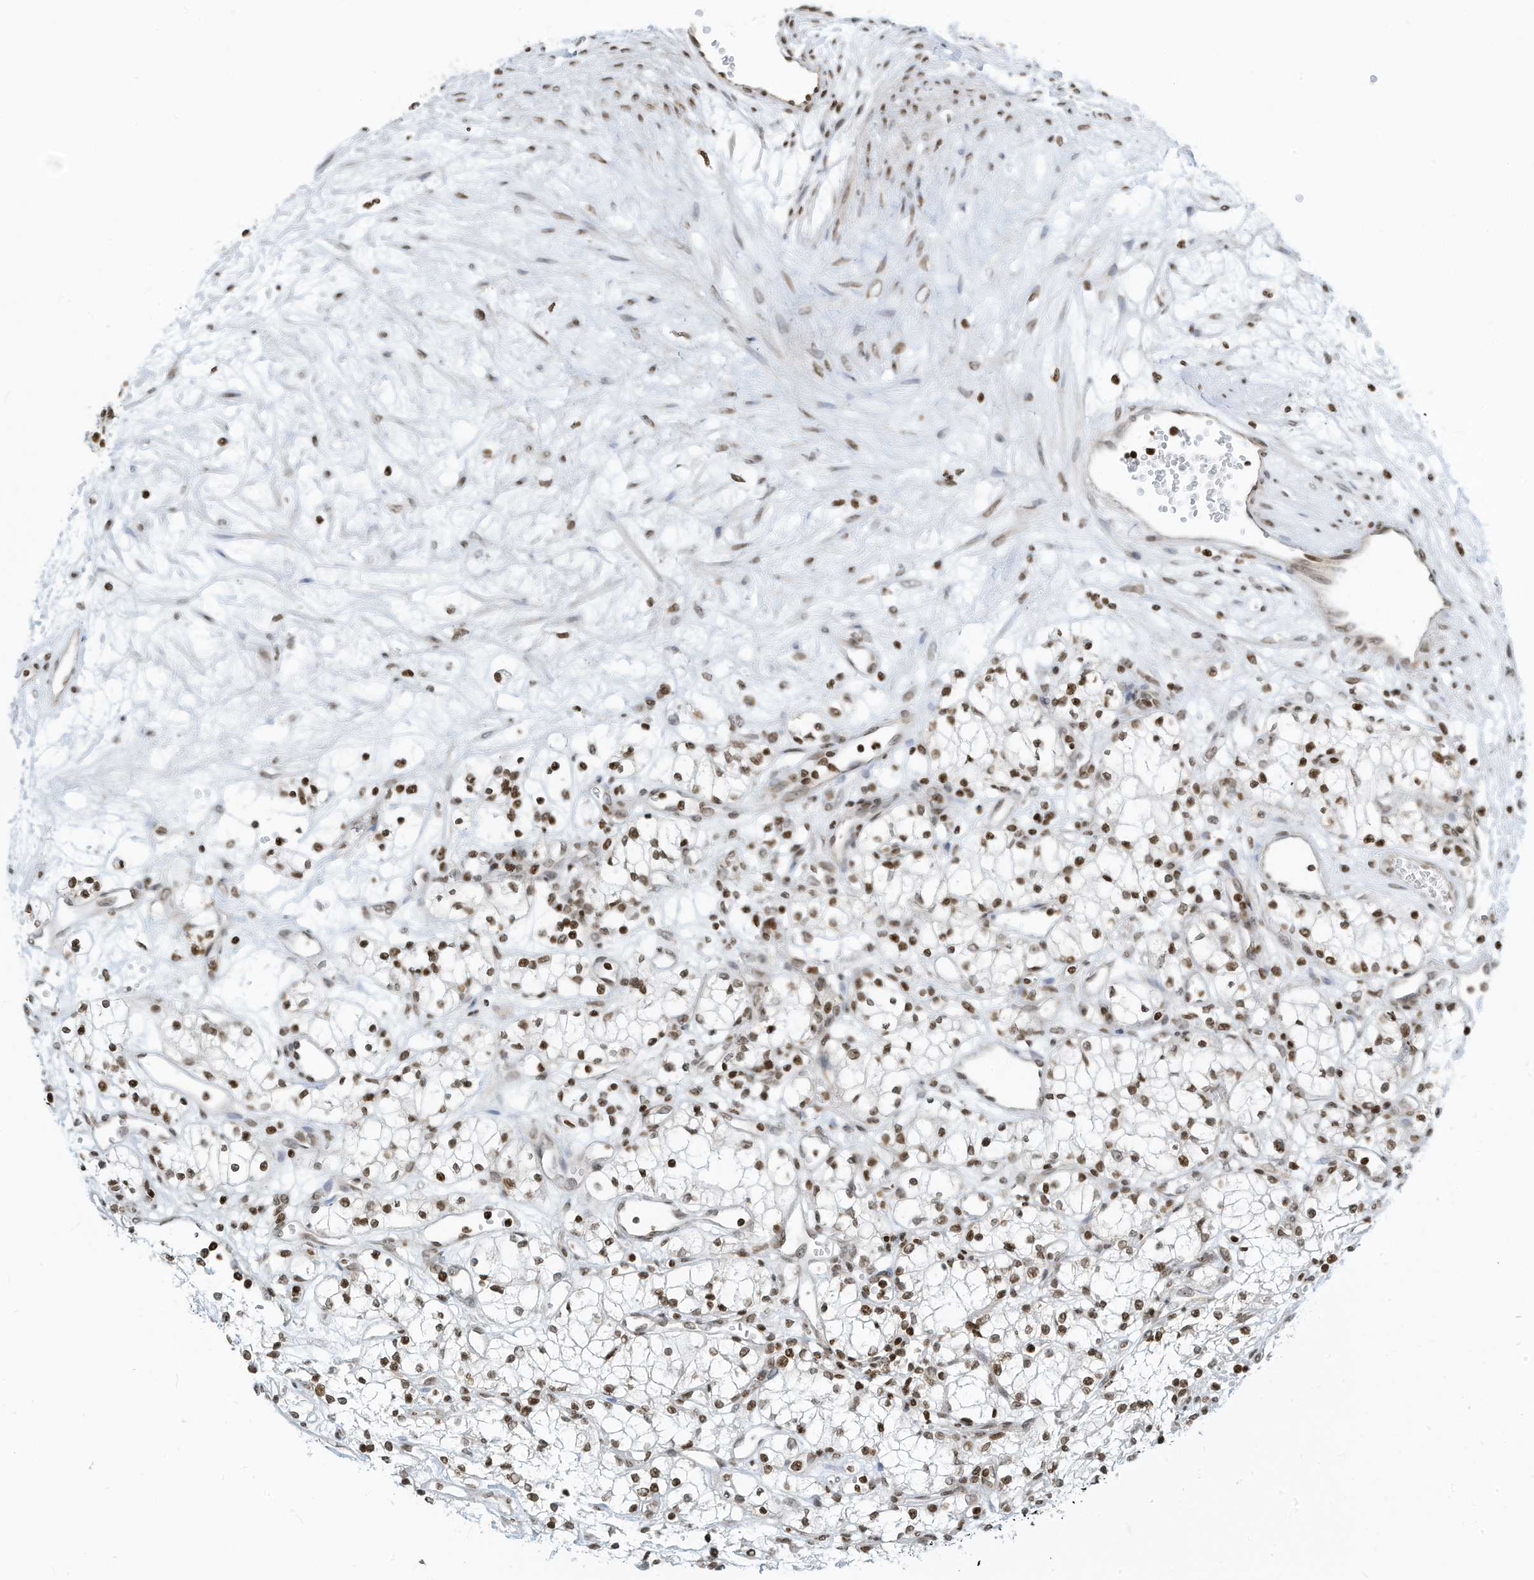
{"staining": {"intensity": "moderate", "quantity": ">75%", "location": "nuclear"}, "tissue": "renal cancer", "cell_type": "Tumor cells", "image_type": "cancer", "snomed": [{"axis": "morphology", "description": "Adenocarcinoma, NOS"}, {"axis": "topography", "description": "Kidney"}], "caption": "Renal adenocarcinoma was stained to show a protein in brown. There is medium levels of moderate nuclear expression in about >75% of tumor cells.", "gene": "ADI1", "patient": {"sex": "male", "age": 59}}